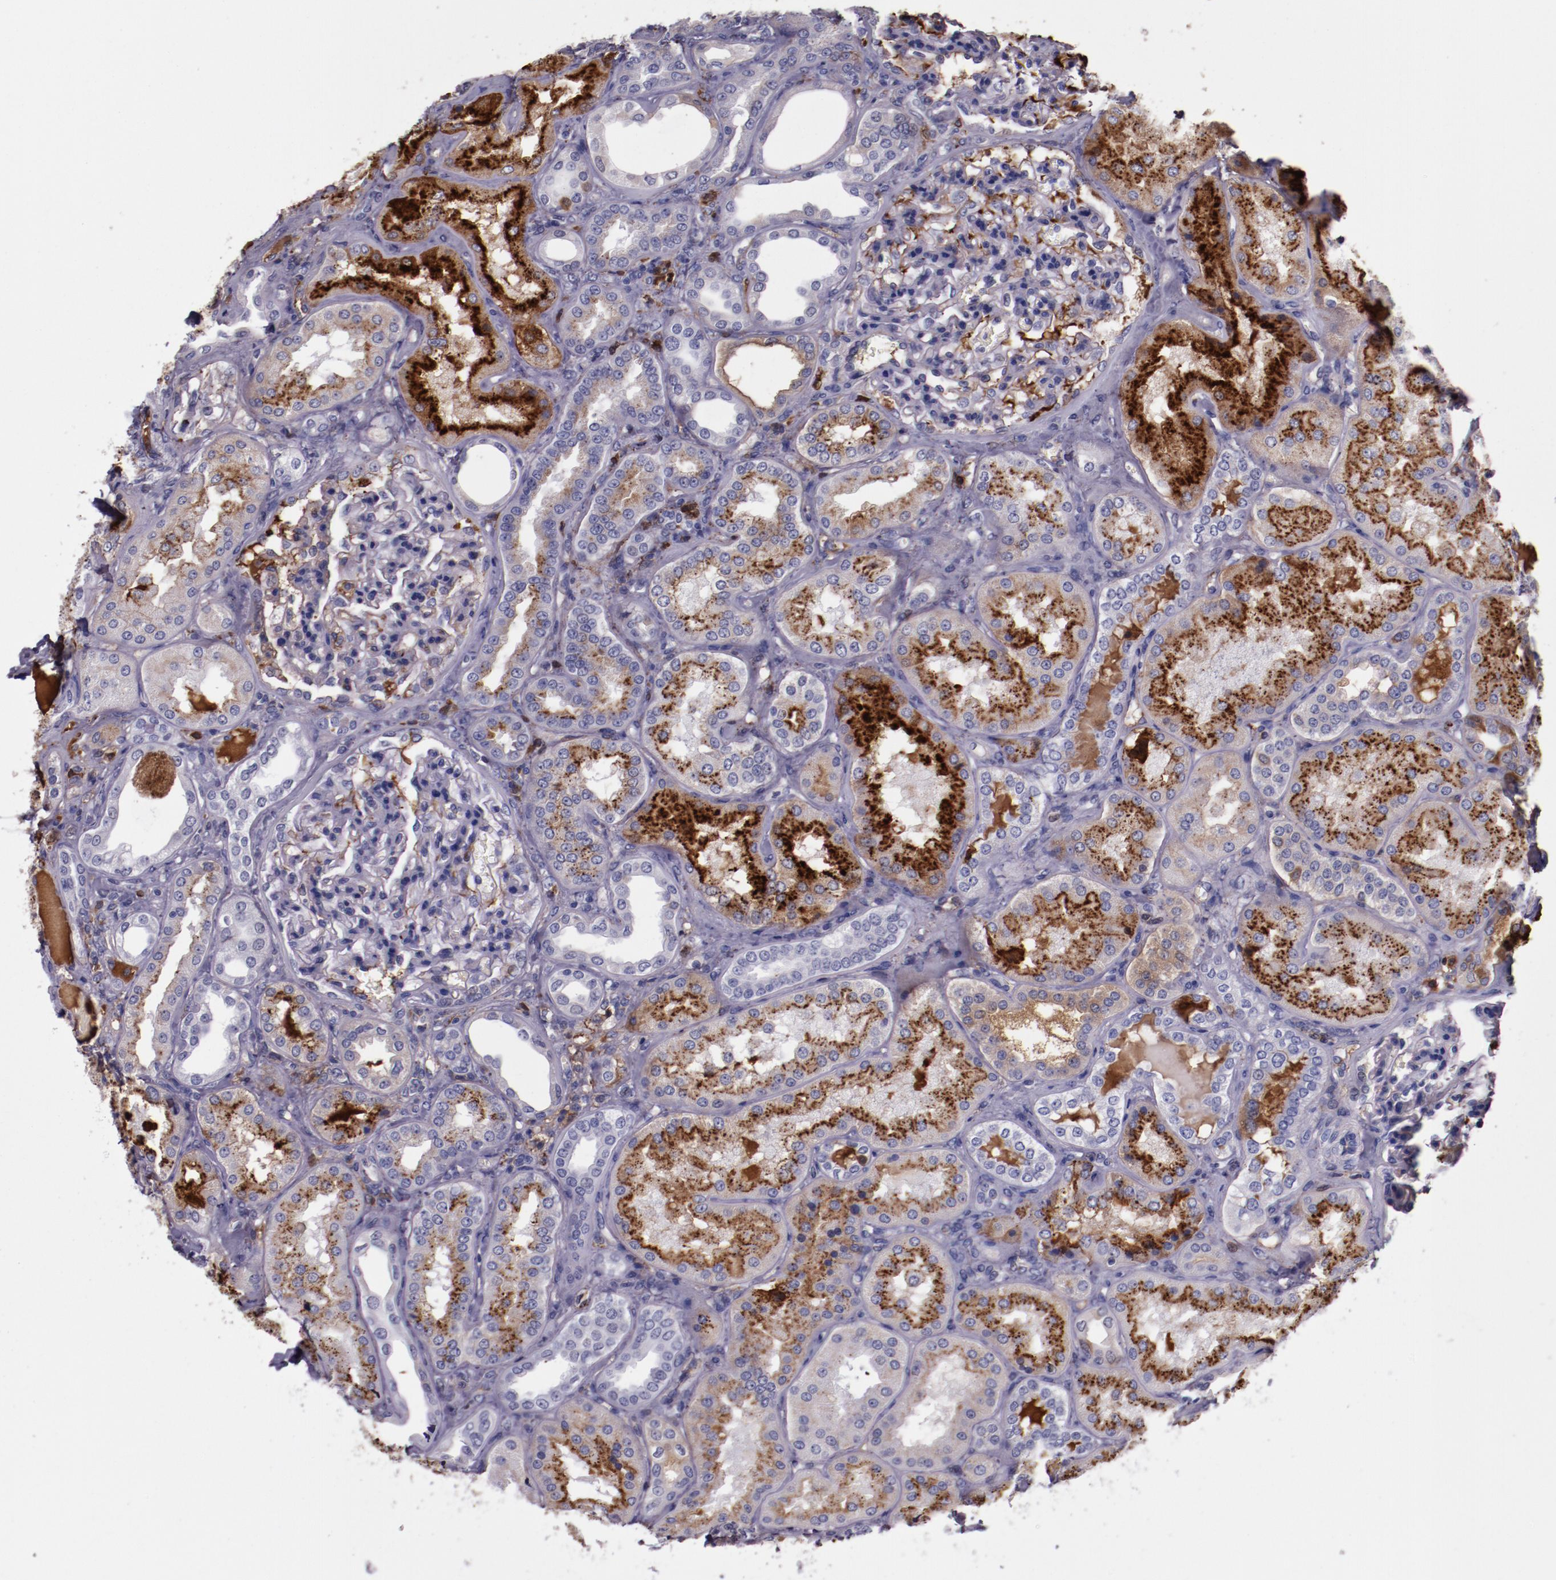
{"staining": {"intensity": "negative", "quantity": "none", "location": "none"}, "tissue": "kidney", "cell_type": "Cells in glomeruli", "image_type": "normal", "snomed": [{"axis": "morphology", "description": "Normal tissue, NOS"}, {"axis": "topography", "description": "Kidney"}], "caption": "Kidney stained for a protein using immunohistochemistry (IHC) shows no positivity cells in glomeruli.", "gene": "APOH", "patient": {"sex": "female", "age": 56}}